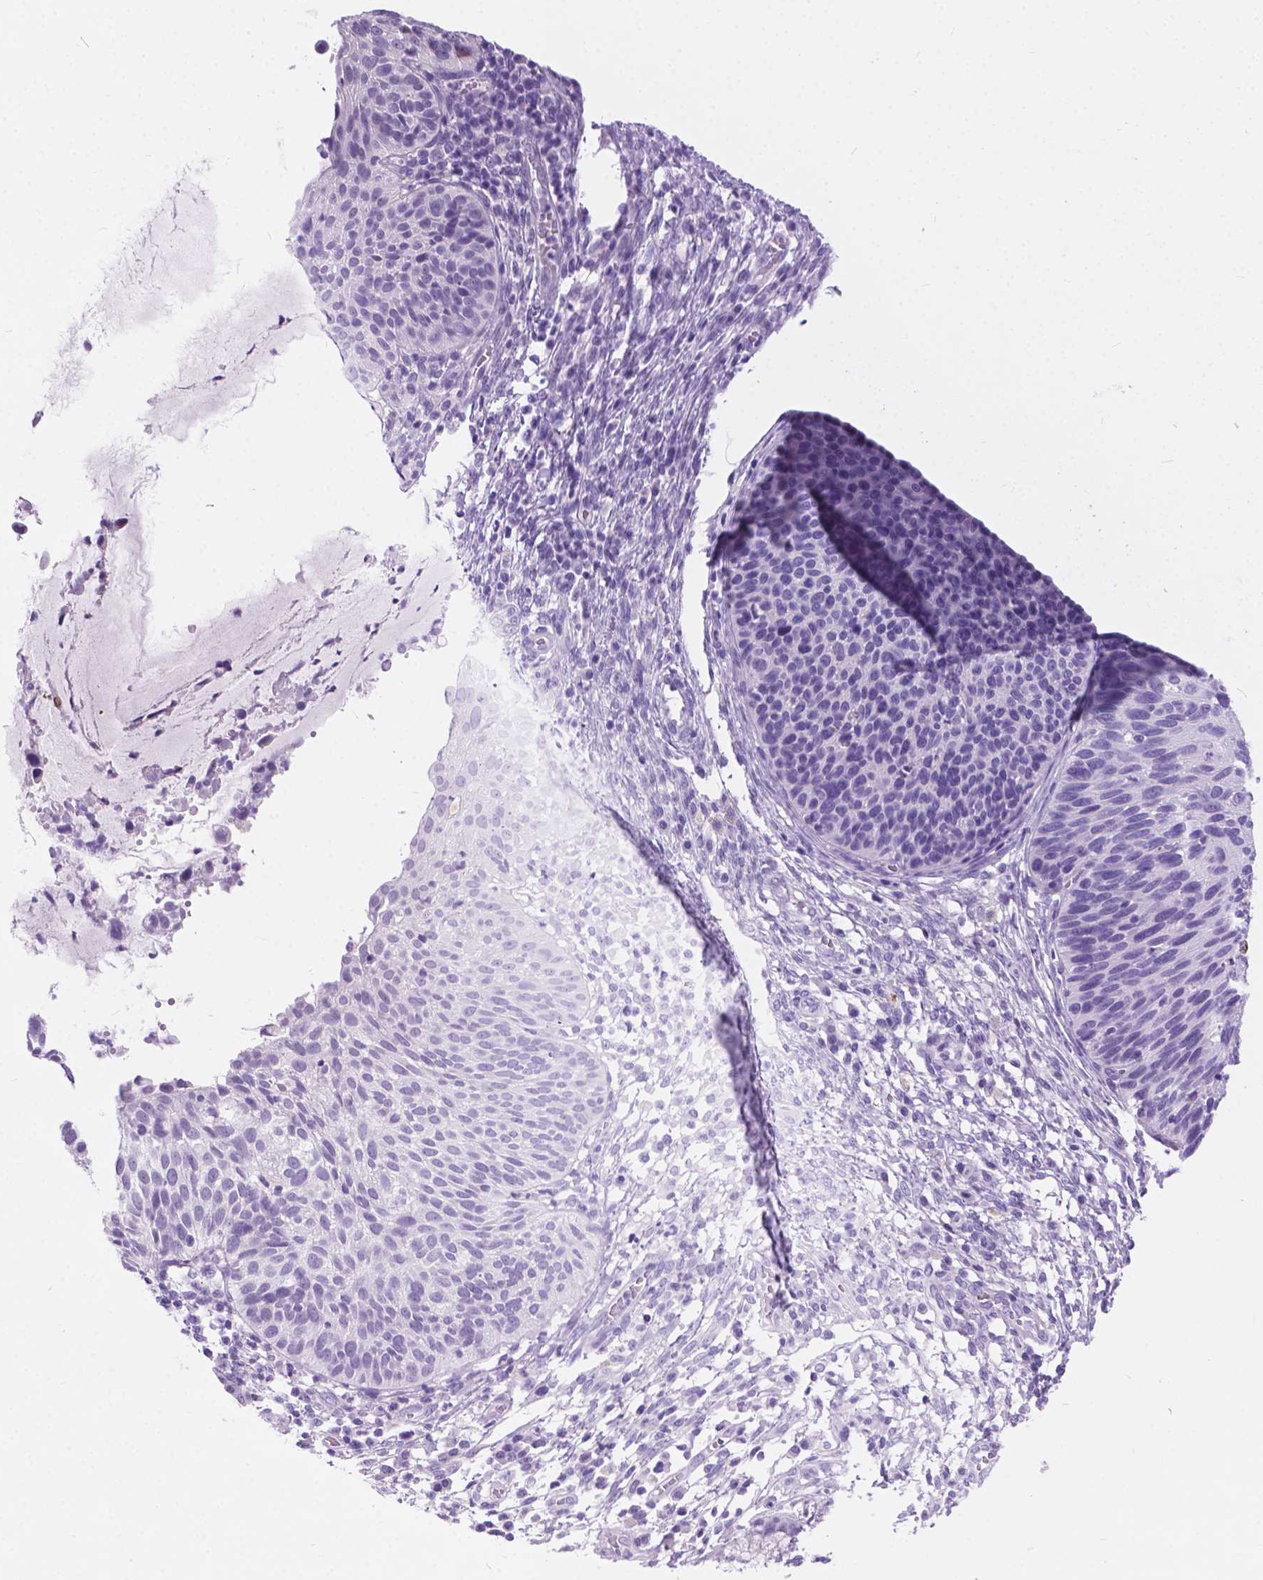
{"staining": {"intensity": "negative", "quantity": "none", "location": "none"}, "tissue": "cervical cancer", "cell_type": "Tumor cells", "image_type": "cancer", "snomed": [{"axis": "morphology", "description": "Squamous cell carcinoma, NOS"}, {"axis": "topography", "description": "Cervix"}], "caption": "An image of human cervical cancer is negative for staining in tumor cells.", "gene": "ARMS2", "patient": {"sex": "female", "age": 36}}